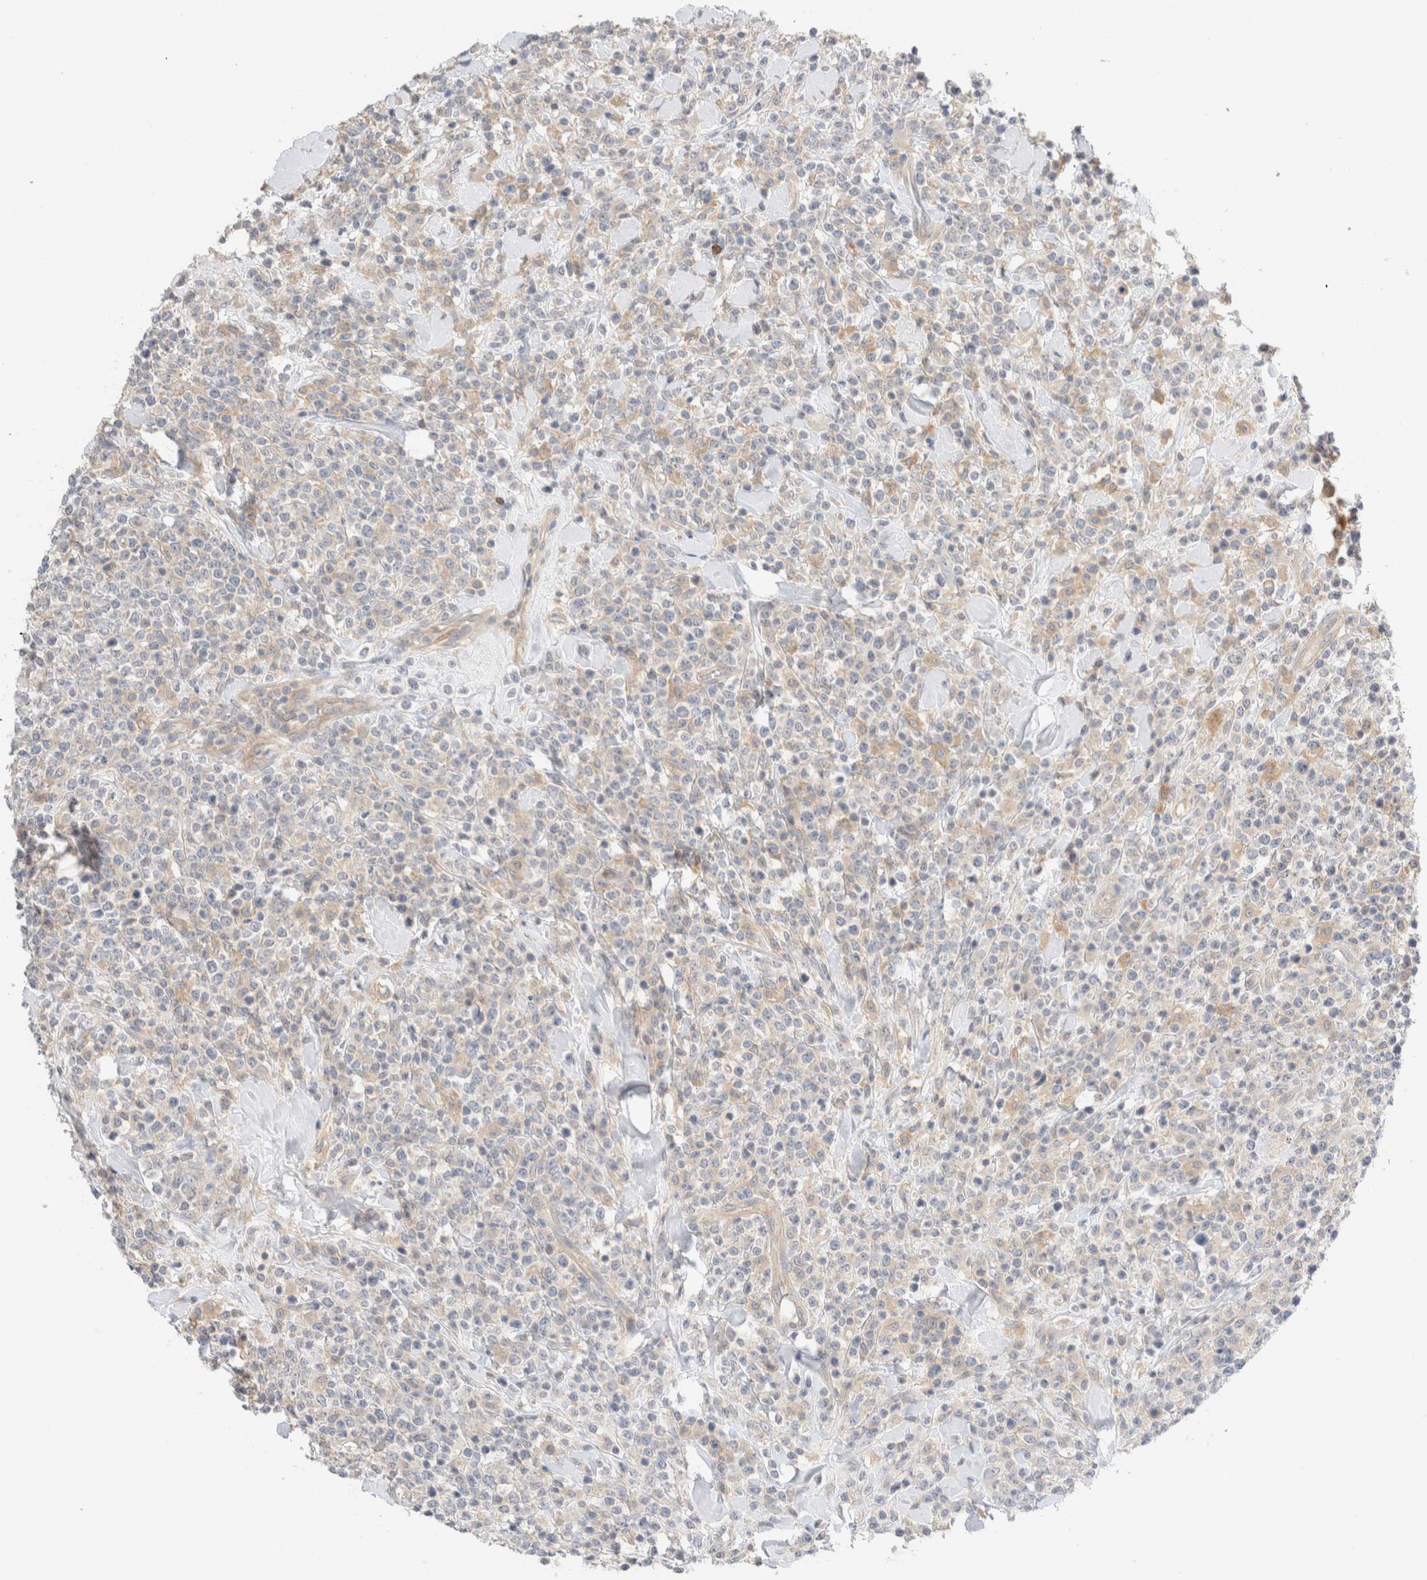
{"staining": {"intensity": "weak", "quantity": "<25%", "location": "cytoplasmic/membranous"}, "tissue": "lymphoma", "cell_type": "Tumor cells", "image_type": "cancer", "snomed": [{"axis": "morphology", "description": "Malignant lymphoma, non-Hodgkin's type, High grade"}, {"axis": "topography", "description": "Colon"}], "caption": "Immunohistochemistry (IHC) of human malignant lymphoma, non-Hodgkin's type (high-grade) demonstrates no expression in tumor cells.", "gene": "SDR16C5", "patient": {"sex": "female", "age": 53}}